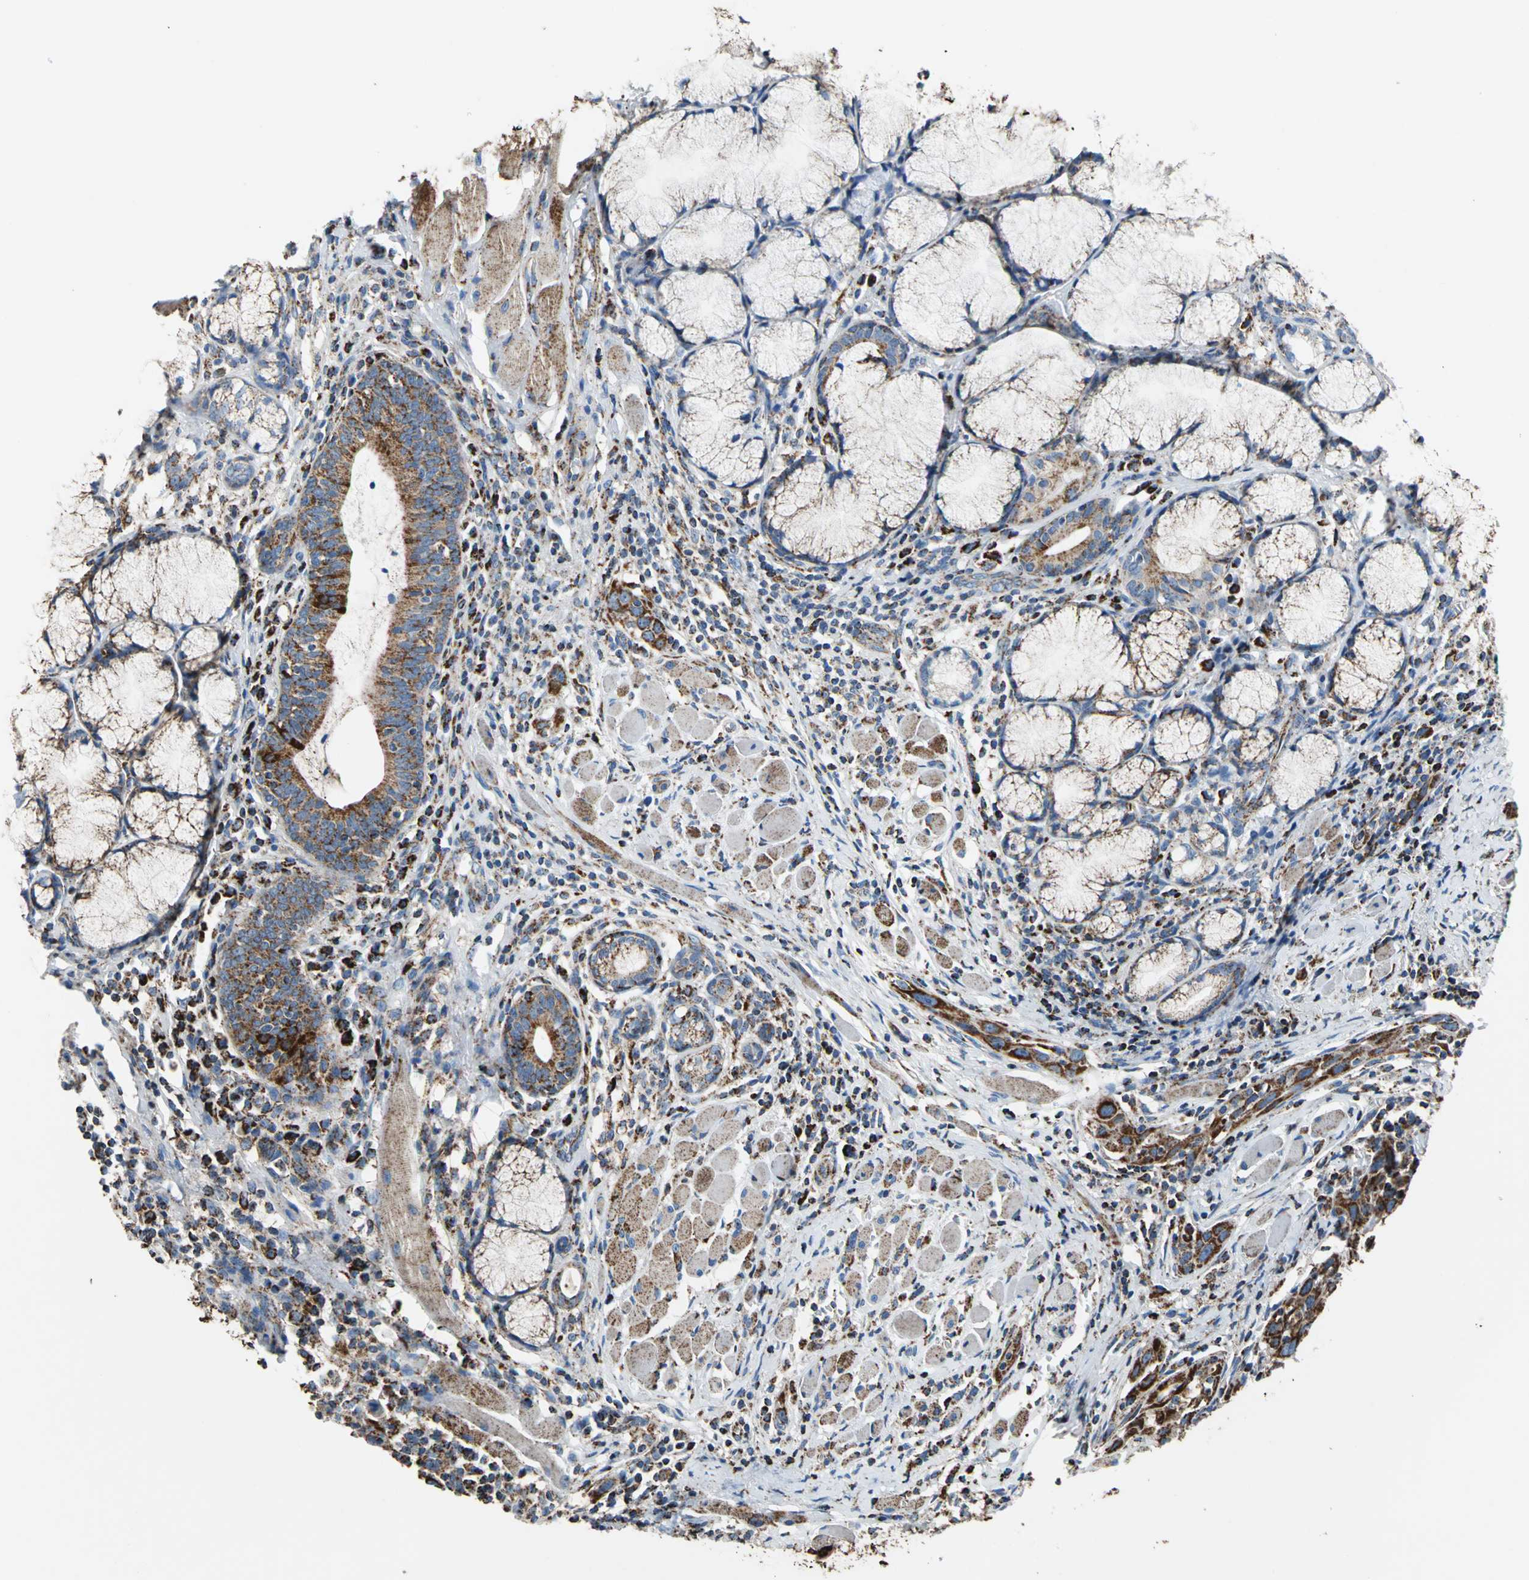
{"staining": {"intensity": "strong", "quantity": ">75%", "location": "cytoplasmic/membranous"}, "tissue": "head and neck cancer", "cell_type": "Tumor cells", "image_type": "cancer", "snomed": [{"axis": "morphology", "description": "Squamous cell carcinoma, NOS"}, {"axis": "topography", "description": "Oral tissue"}, {"axis": "topography", "description": "Head-Neck"}], "caption": "Head and neck cancer stained for a protein (brown) displays strong cytoplasmic/membranous positive staining in about >75% of tumor cells.", "gene": "ECH1", "patient": {"sex": "female", "age": 50}}